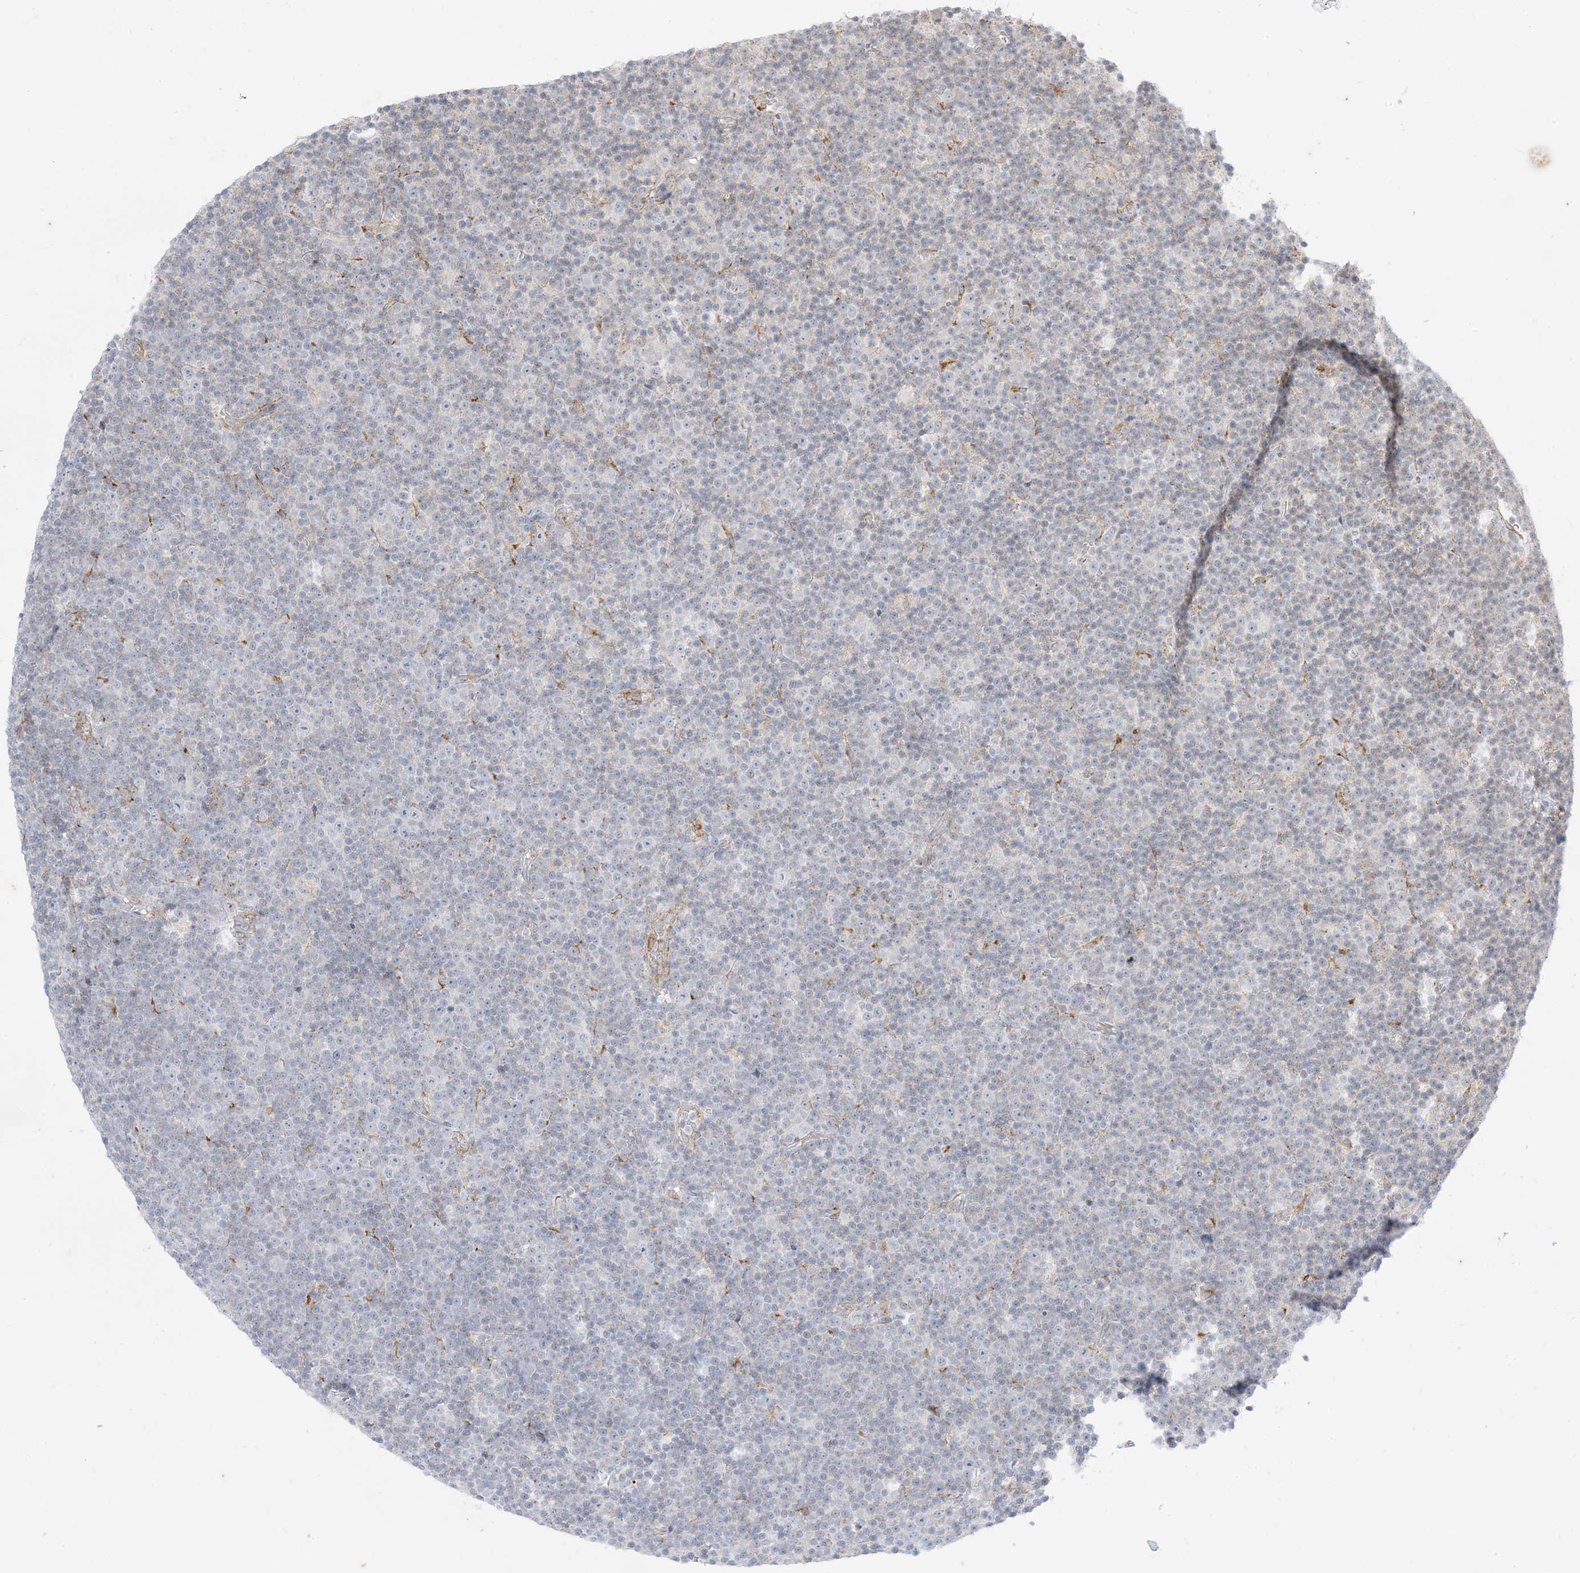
{"staining": {"intensity": "negative", "quantity": "none", "location": "none"}, "tissue": "lymphoma", "cell_type": "Tumor cells", "image_type": "cancer", "snomed": [{"axis": "morphology", "description": "Malignant lymphoma, non-Hodgkin's type, Low grade"}, {"axis": "topography", "description": "Lymph node"}], "caption": "IHC photomicrograph of neoplastic tissue: low-grade malignant lymphoma, non-Hodgkin's type stained with DAB (3,3'-diaminobenzidine) displays no significant protein staining in tumor cells.", "gene": "RAC1", "patient": {"sex": "female", "age": 67}}